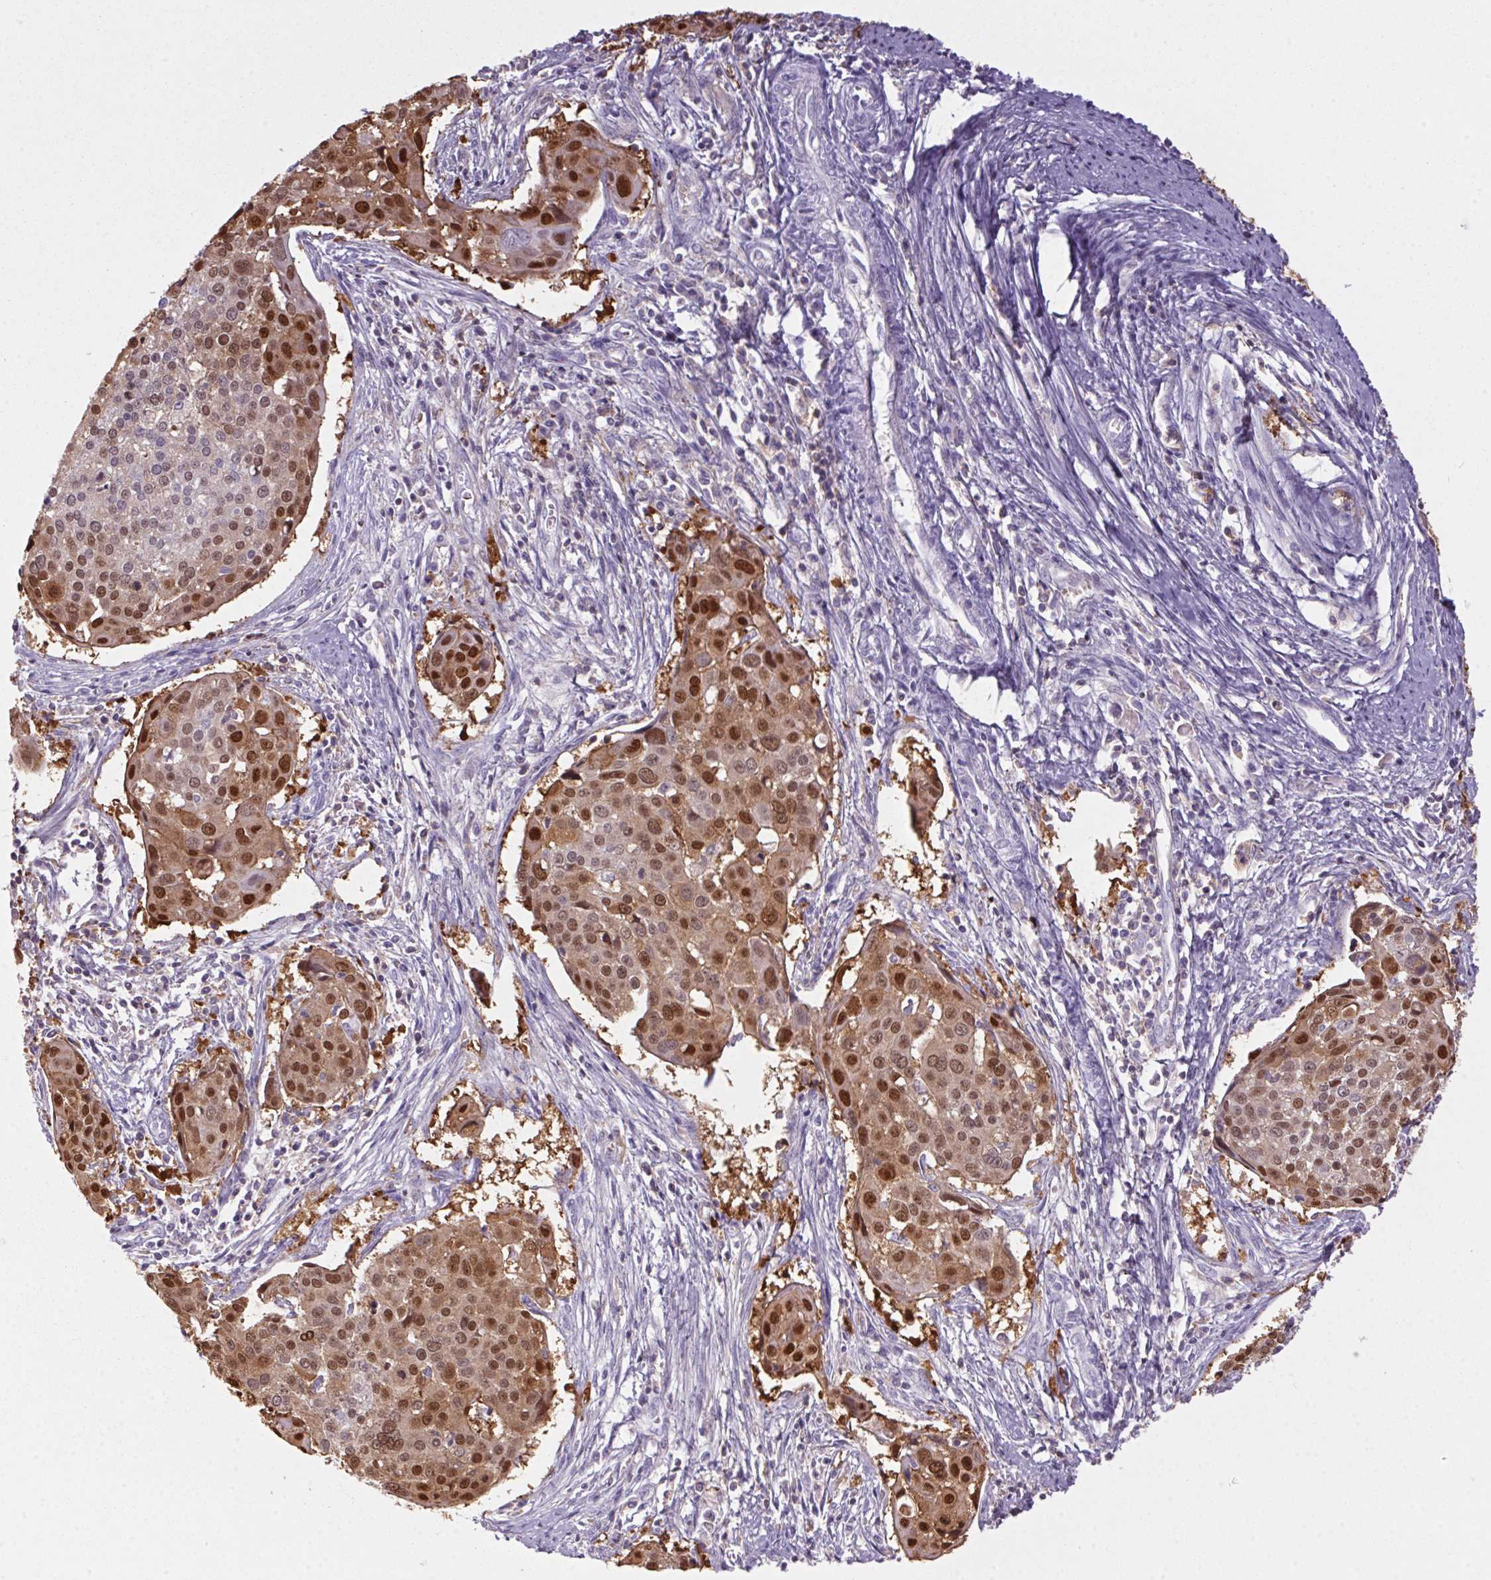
{"staining": {"intensity": "moderate", "quantity": "25%-75%", "location": "cytoplasmic/membranous,nuclear"}, "tissue": "cervical cancer", "cell_type": "Tumor cells", "image_type": "cancer", "snomed": [{"axis": "morphology", "description": "Squamous cell carcinoma, NOS"}, {"axis": "topography", "description": "Cervix"}], "caption": "Human squamous cell carcinoma (cervical) stained for a protein (brown) shows moderate cytoplasmic/membranous and nuclear positive staining in approximately 25%-75% of tumor cells.", "gene": "S100A2", "patient": {"sex": "female", "age": 39}}